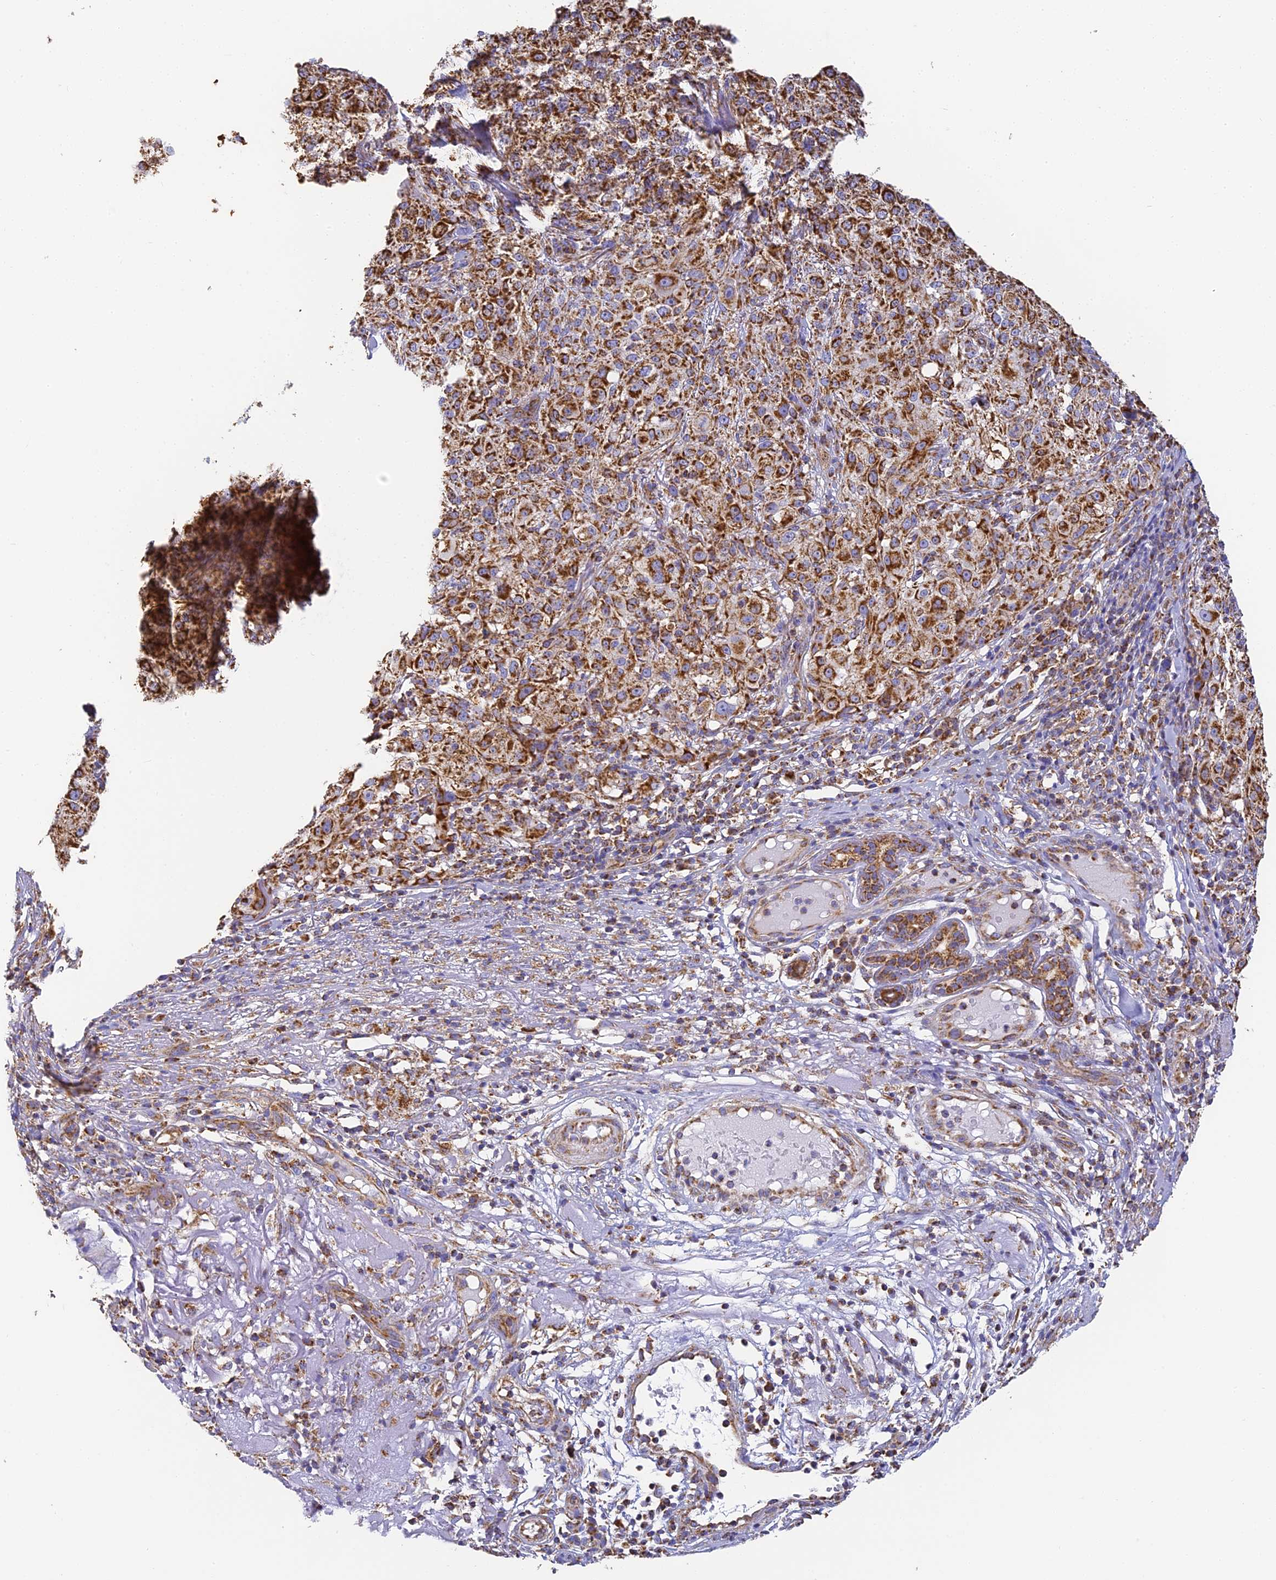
{"staining": {"intensity": "strong", "quantity": ">75%", "location": "cytoplasmic/membranous"}, "tissue": "melanoma", "cell_type": "Tumor cells", "image_type": "cancer", "snomed": [{"axis": "morphology", "description": "Necrosis, NOS"}, {"axis": "morphology", "description": "Malignant melanoma, NOS"}, {"axis": "topography", "description": "Skin"}], "caption": "Melanoma tissue shows strong cytoplasmic/membranous positivity in approximately >75% of tumor cells", "gene": "COX6C", "patient": {"sex": "female", "age": 87}}